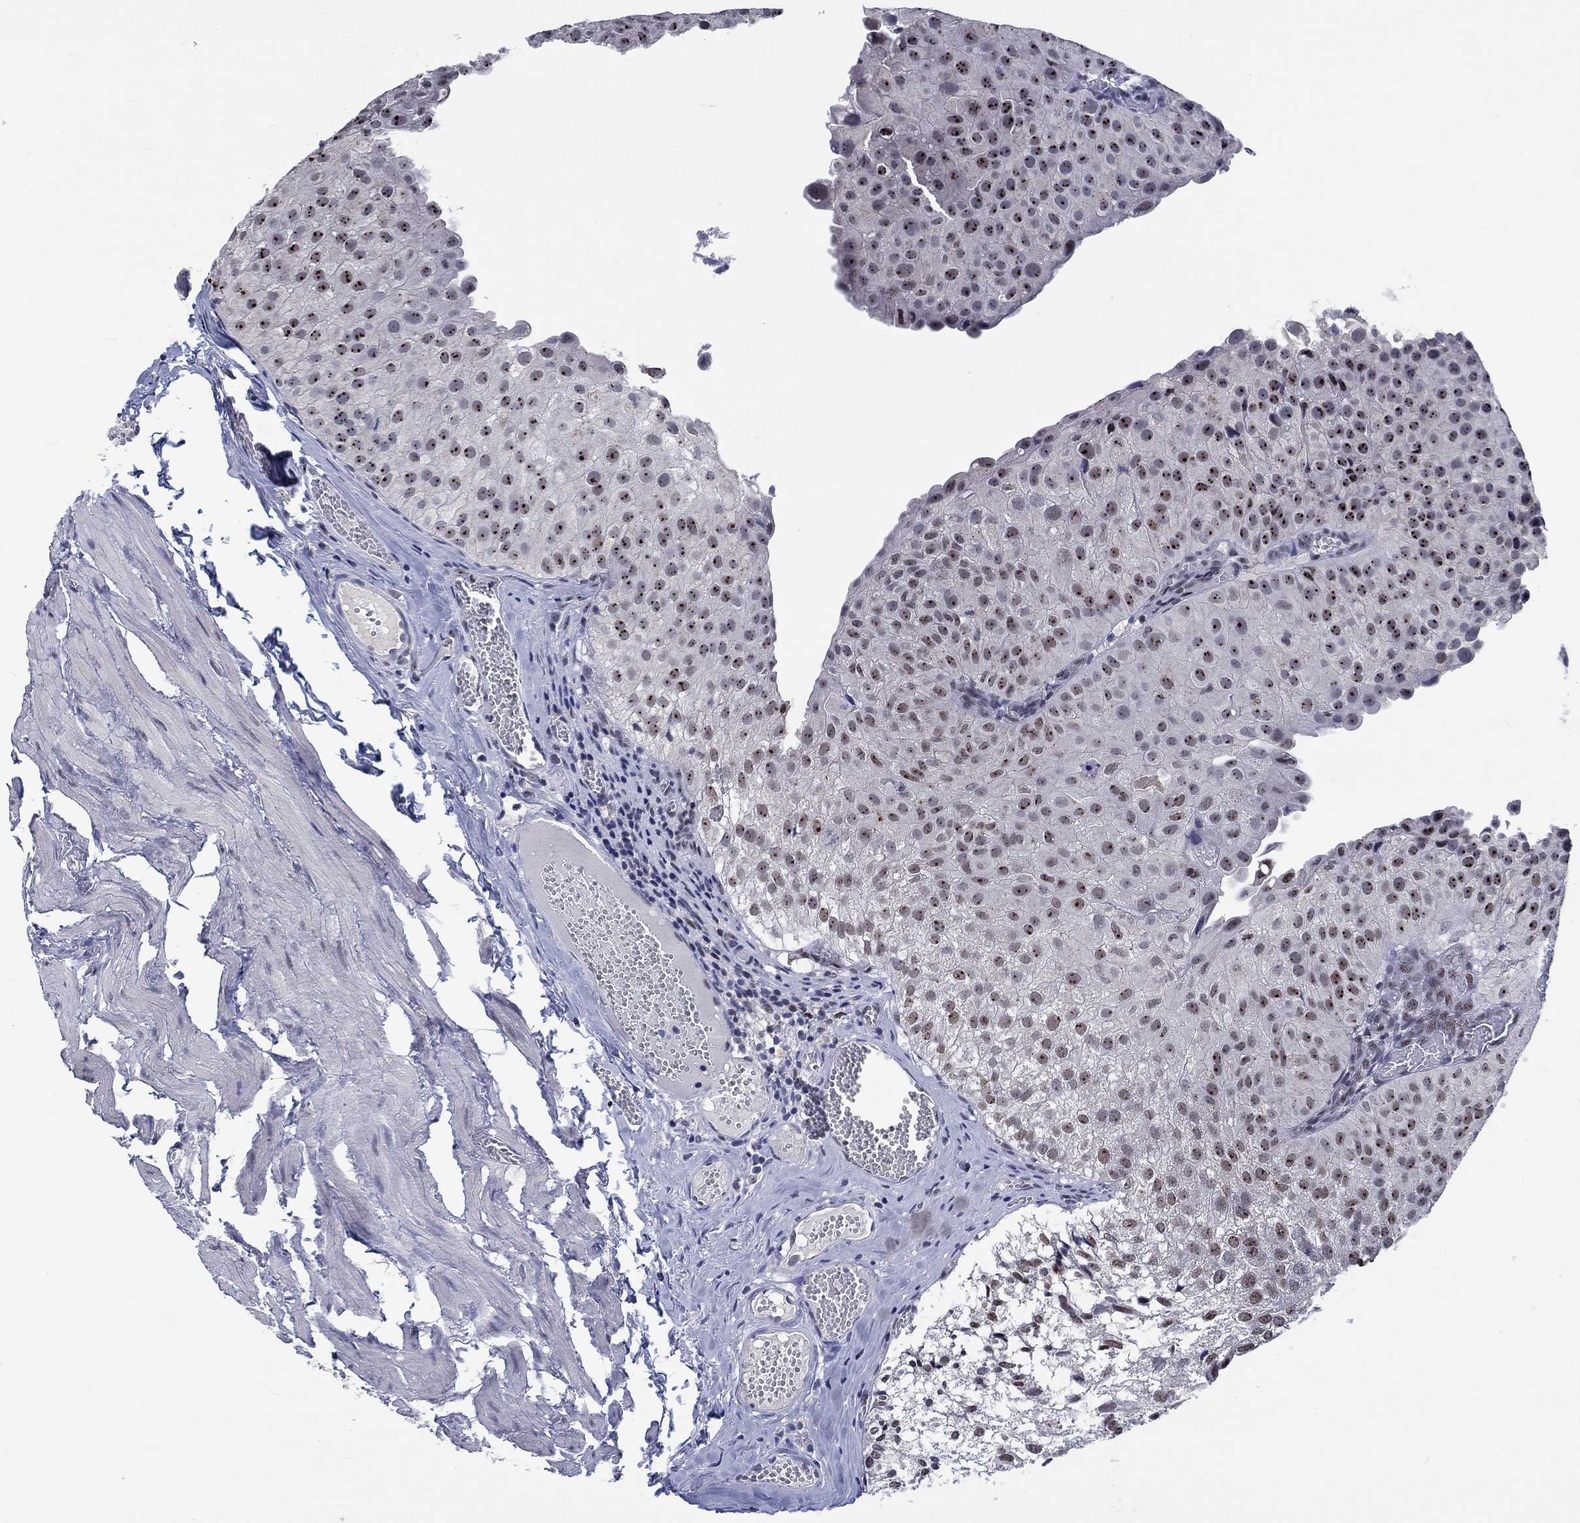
{"staining": {"intensity": "strong", "quantity": "25%-75%", "location": "nuclear"}, "tissue": "urothelial cancer", "cell_type": "Tumor cells", "image_type": "cancer", "snomed": [{"axis": "morphology", "description": "Urothelial carcinoma, Low grade"}, {"axis": "topography", "description": "Urinary bladder"}], "caption": "Brown immunohistochemical staining in human urothelial carcinoma (low-grade) demonstrates strong nuclear staining in about 25%-75% of tumor cells.", "gene": "HTN1", "patient": {"sex": "female", "age": 78}}